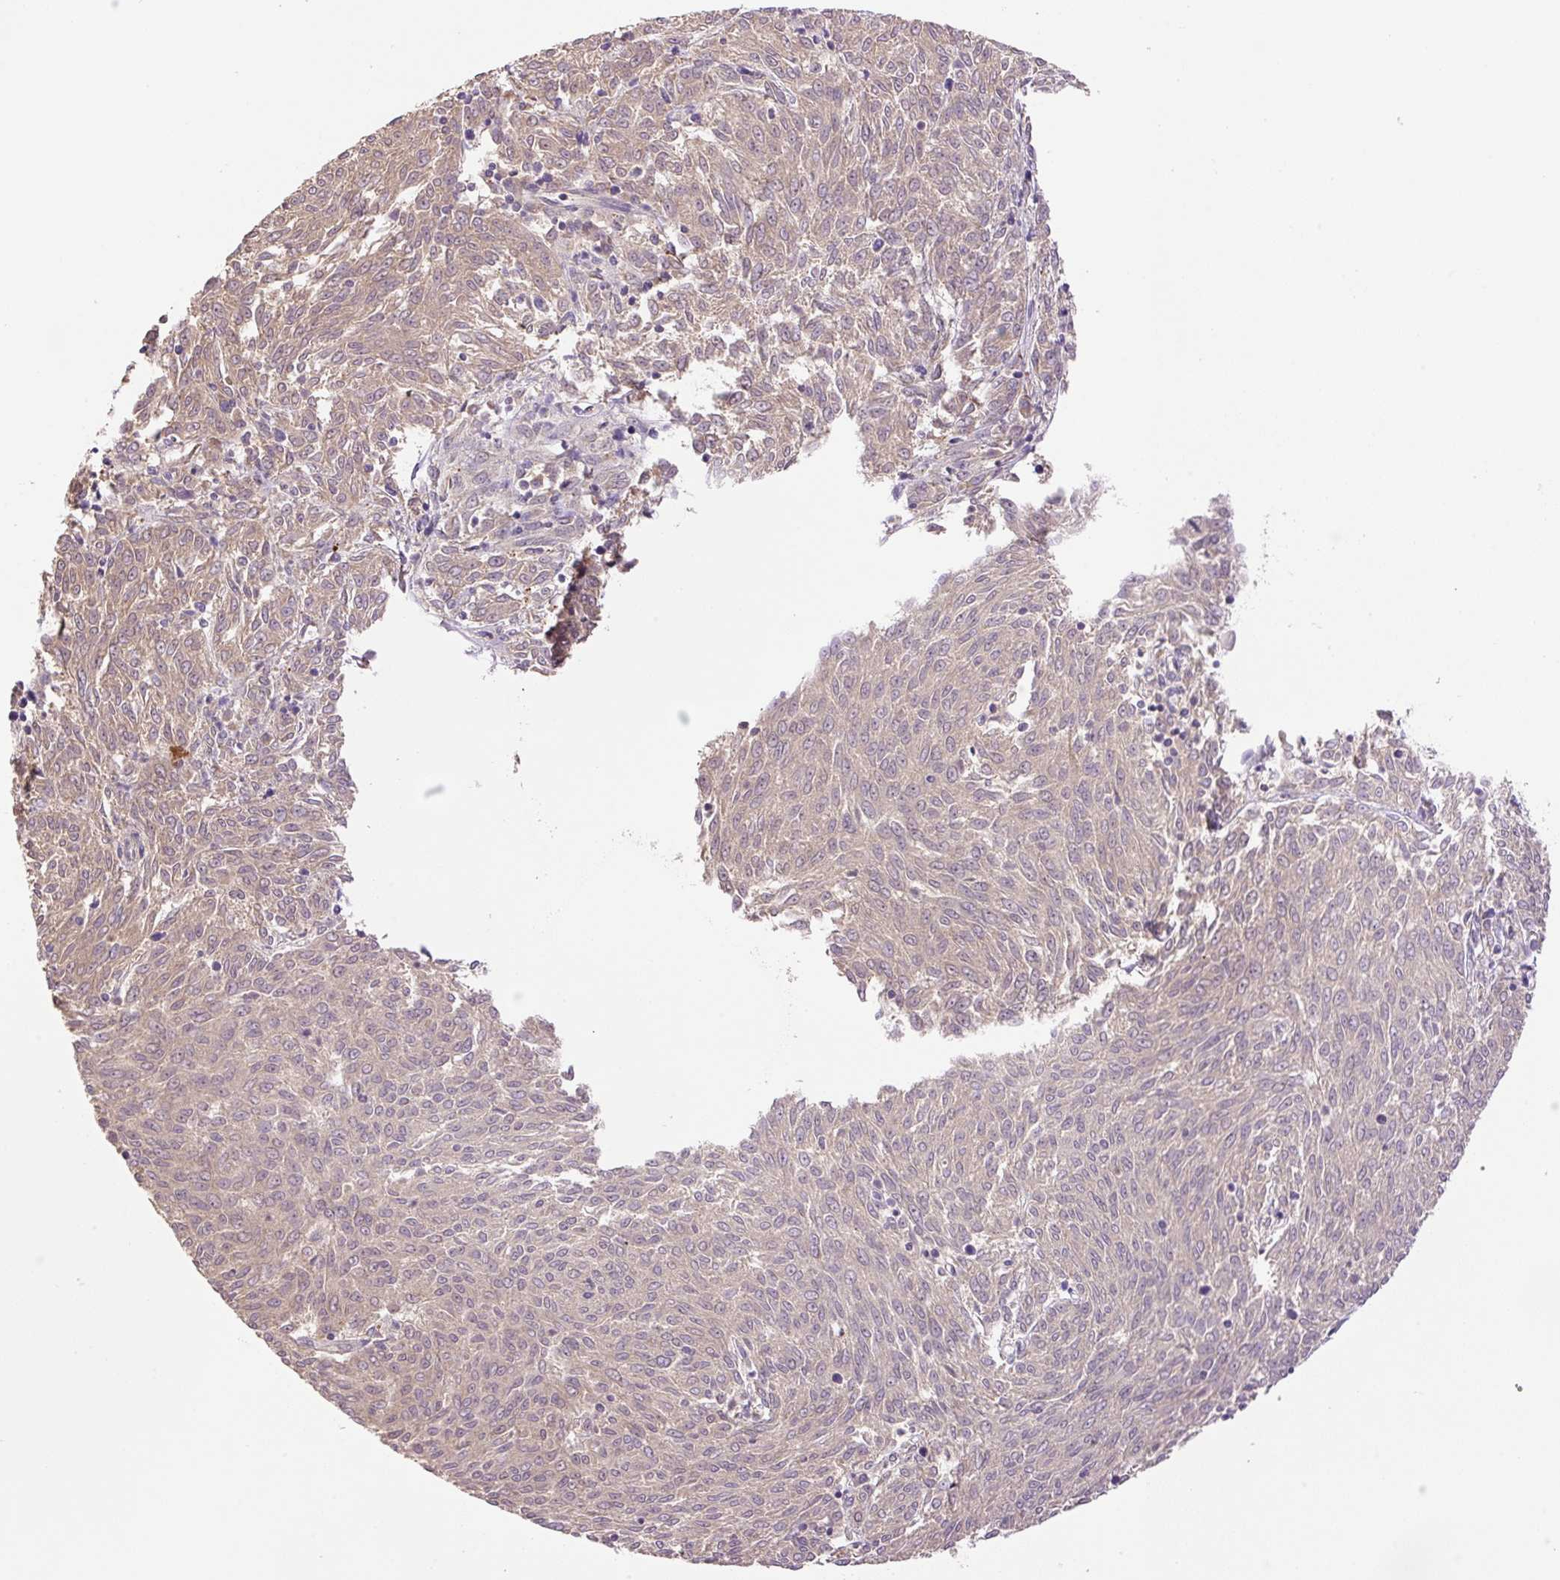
{"staining": {"intensity": "weak", "quantity": ">75%", "location": "cytoplasmic/membranous"}, "tissue": "melanoma", "cell_type": "Tumor cells", "image_type": "cancer", "snomed": [{"axis": "morphology", "description": "Malignant melanoma, NOS"}, {"axis": "topography", "description": "Skin"}], "caption": "Immunohistochemical staining of human malignant melanoma shows low levels of weak cytoplasmic/membranous protein expression in approximately >75% of tumor cells.", "gene": "HABP4", "patient": {"sex": "female", "age": 72}}